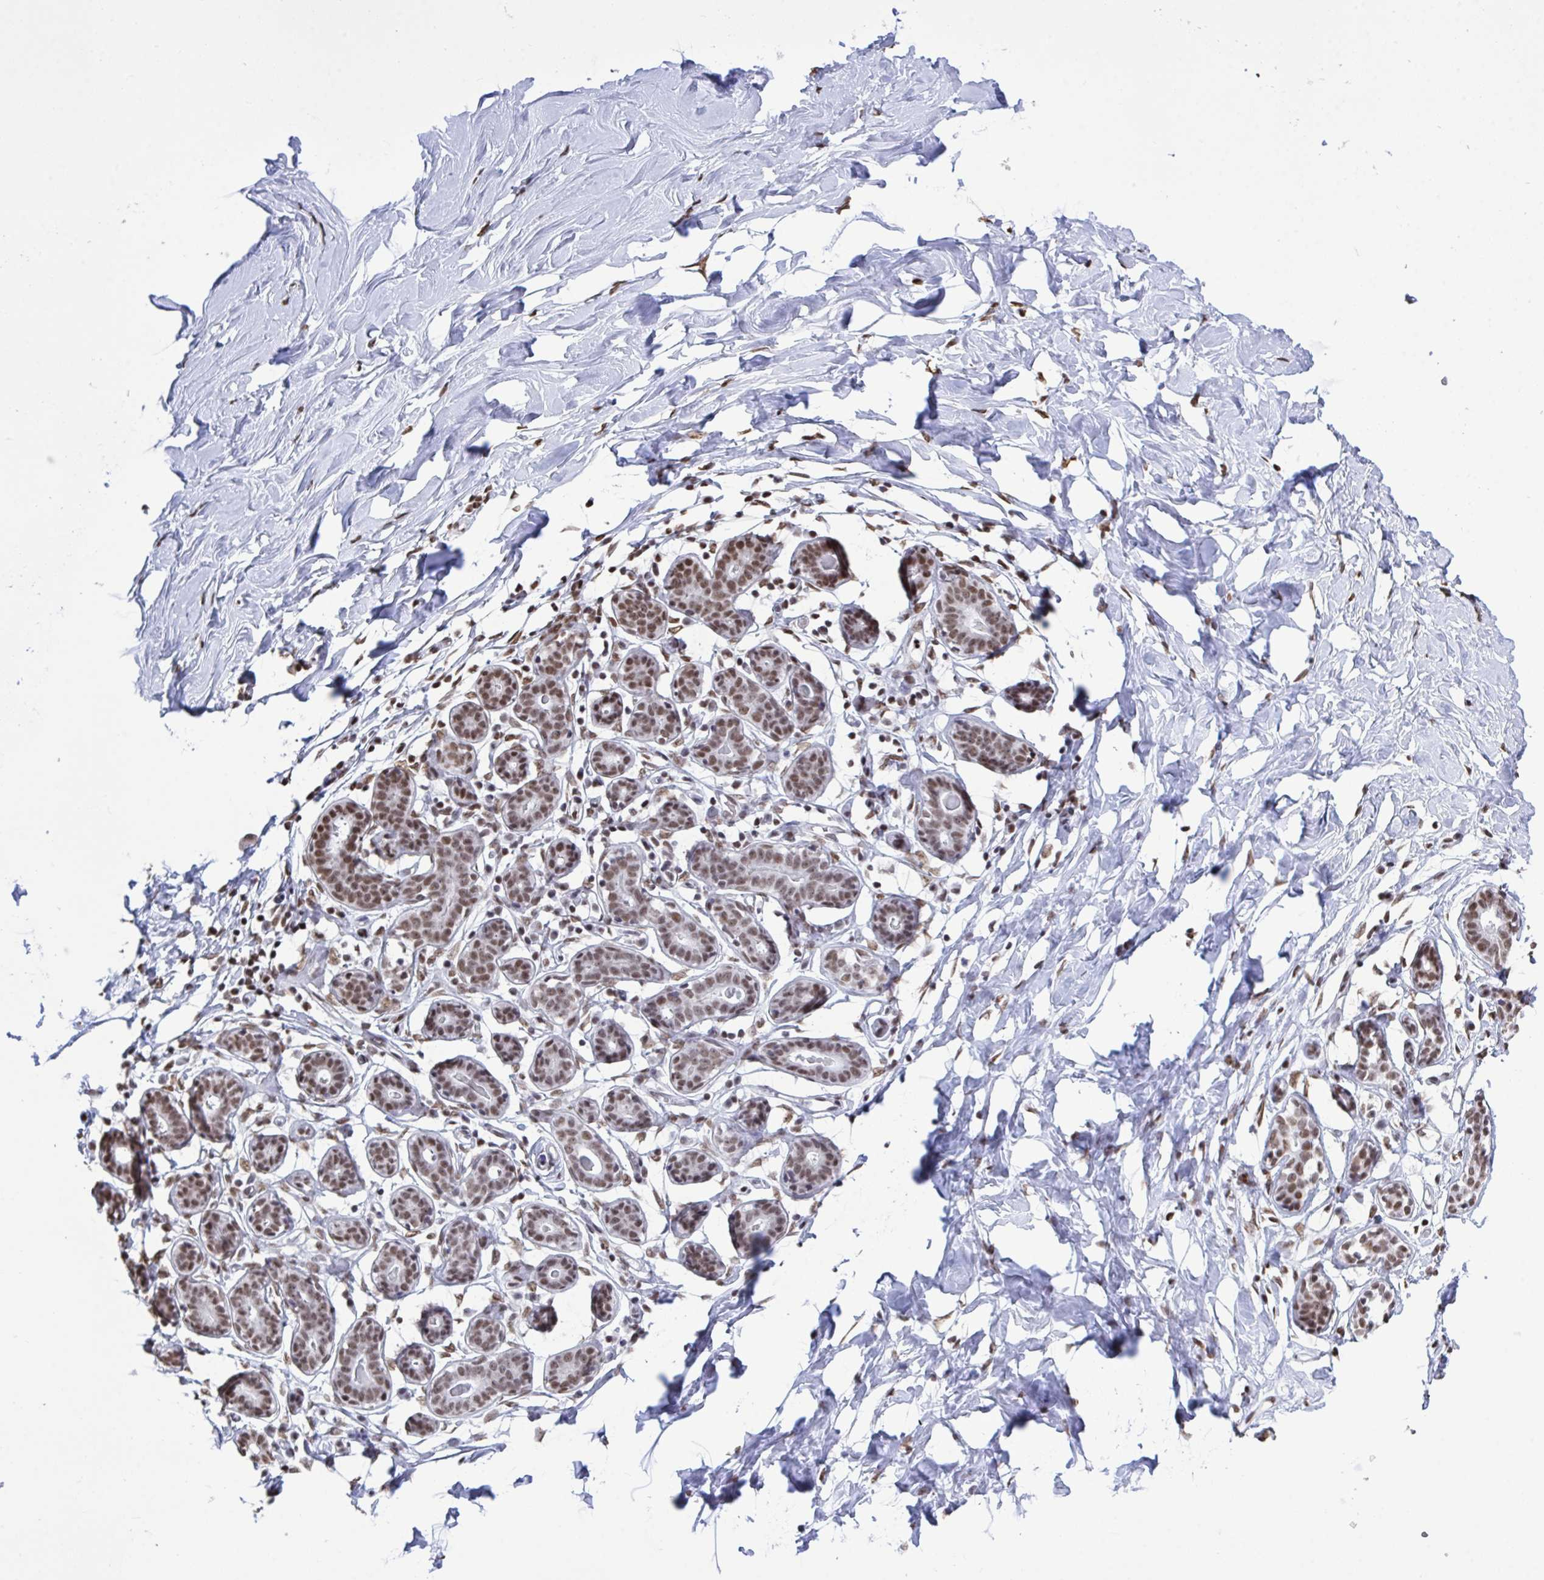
{"staining": {"intensity": "negative", "quantity": "none", "location": "none"}, "tissue": "breast", "cell_type": "Adipocytes", "image_type": "normal", "snomed": [{"axis": "morphology", "description": "Normal tissue, NOS"}, {"axis": "topography", "description": "Breast"}], "caption": "Immunohistochemical staining of benign breast demonstrates no significant staining in adipocytes.", "gene": "HNRNPDL", "patient": {"sex": "female", "age": 27}}